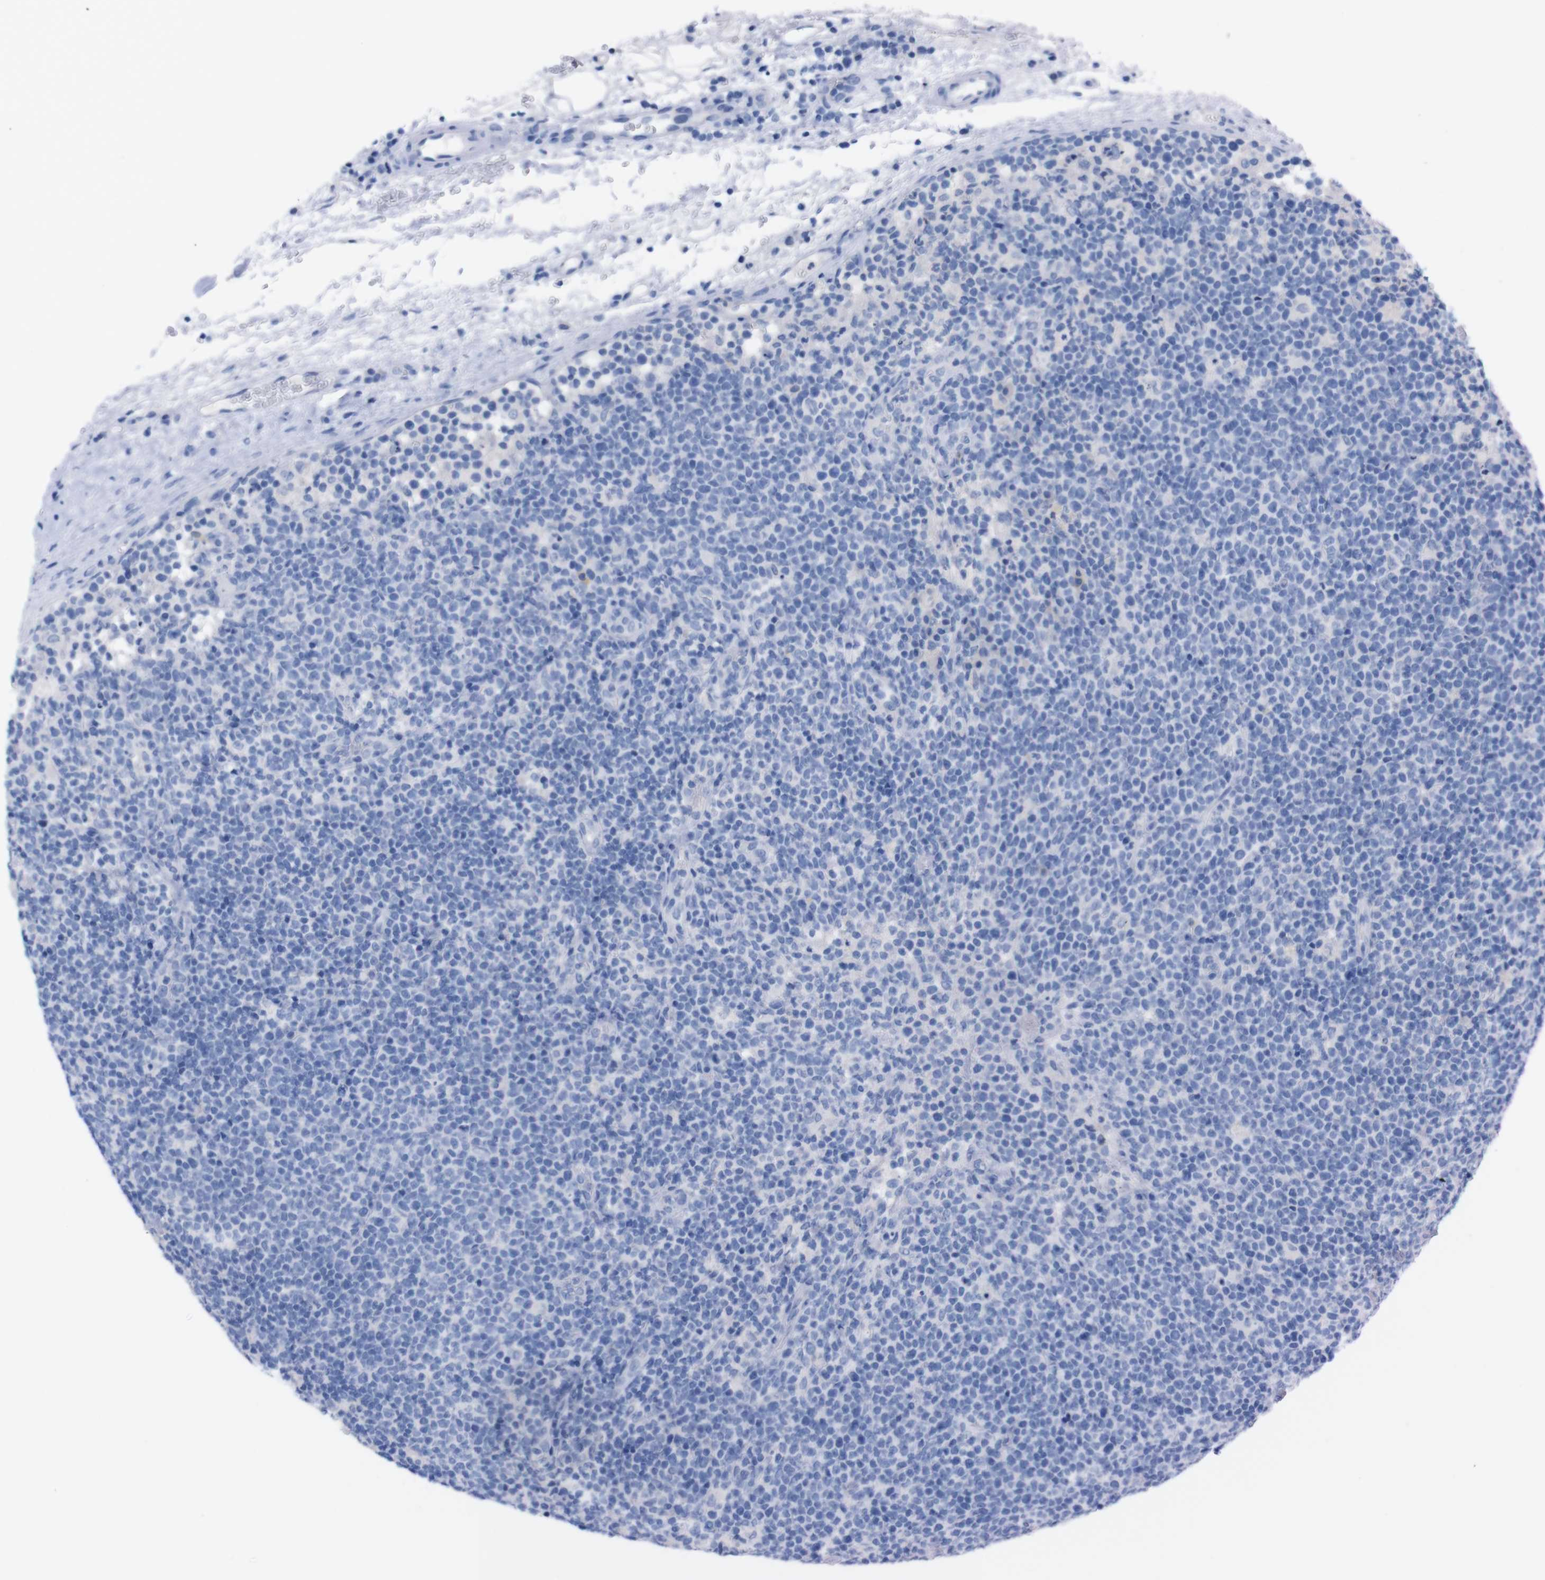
{"staining": {"intensity": "negative", "quantity": "none", "location": "none"}, "tissue": "lymphoma", "cell_type": "Tumor cells", "image_type": "cancer", "snomed": [{"axis": "morphology", "description": "Malignant lymphoma, non-Hodgkin's type, High grade"}, {"axis": "topography", "description": "Lymph node"}], "caption": "An image of lymphoma stained for a protein demonstrates no brown staining in tumor cells.", "gene": "TMEM243", "patient": {"sex": "male", "age": 61}}